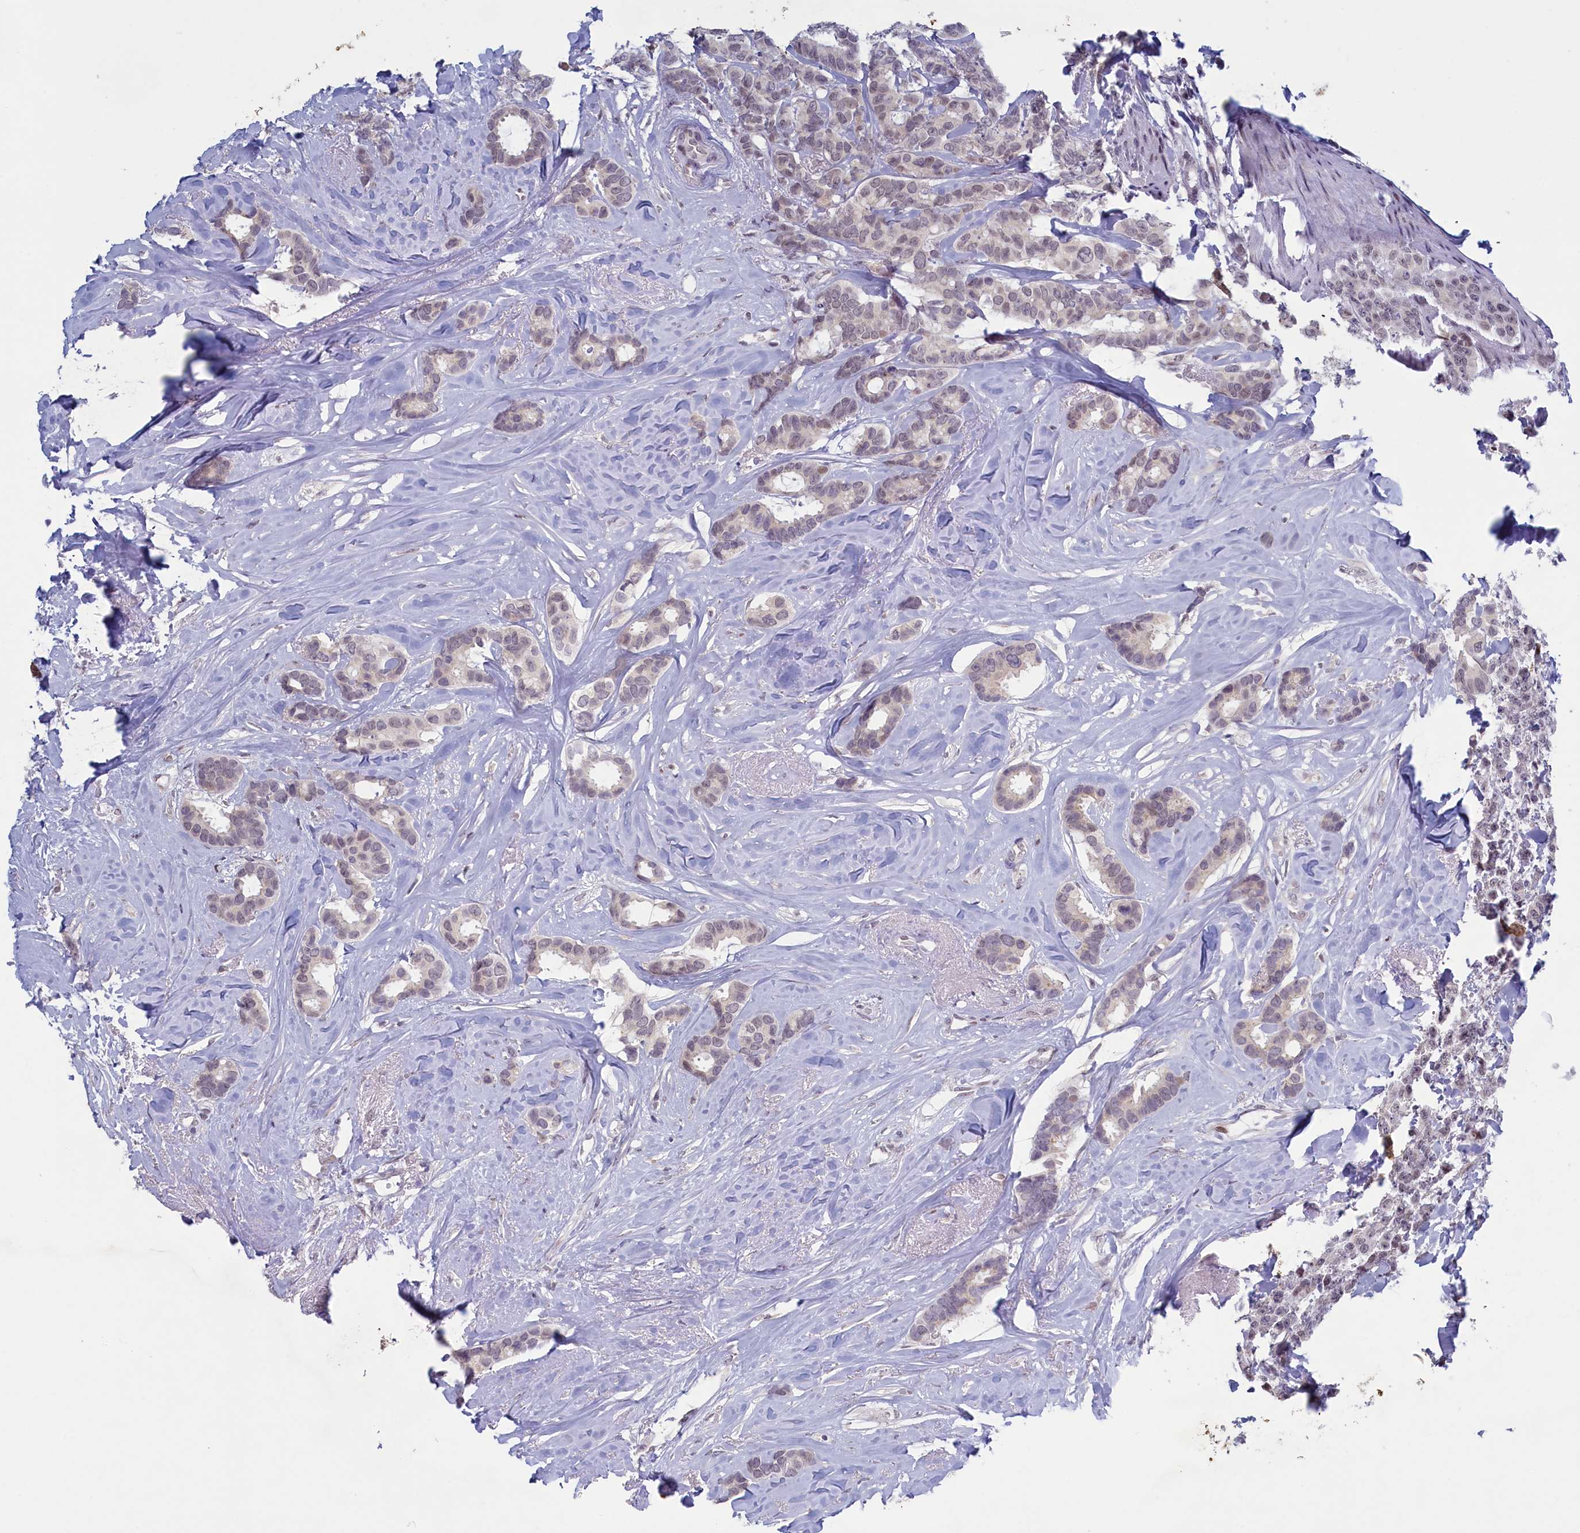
{"staining": {"intensity": "negative", "quantity": "none", "location": "none"}, "tissue": "breast cancer", "cell_type": "Tumor cells", "image_type": "cancer", "snomed": [{"axis": "morphology", "description": "Duct carcinoma"}, {"axis": "topography", "description": "Breast"}], "caption": "Immunohistochemical staining of breast cancer (intraductal carcinoma) reveals no significant staining in tumor cells. (DAB (3,3'-diaminobenzidine) immunohistochemistry, high magnification).", "gene": "ATF7IP2", "patient": {"sex": "female", "age": 87}}